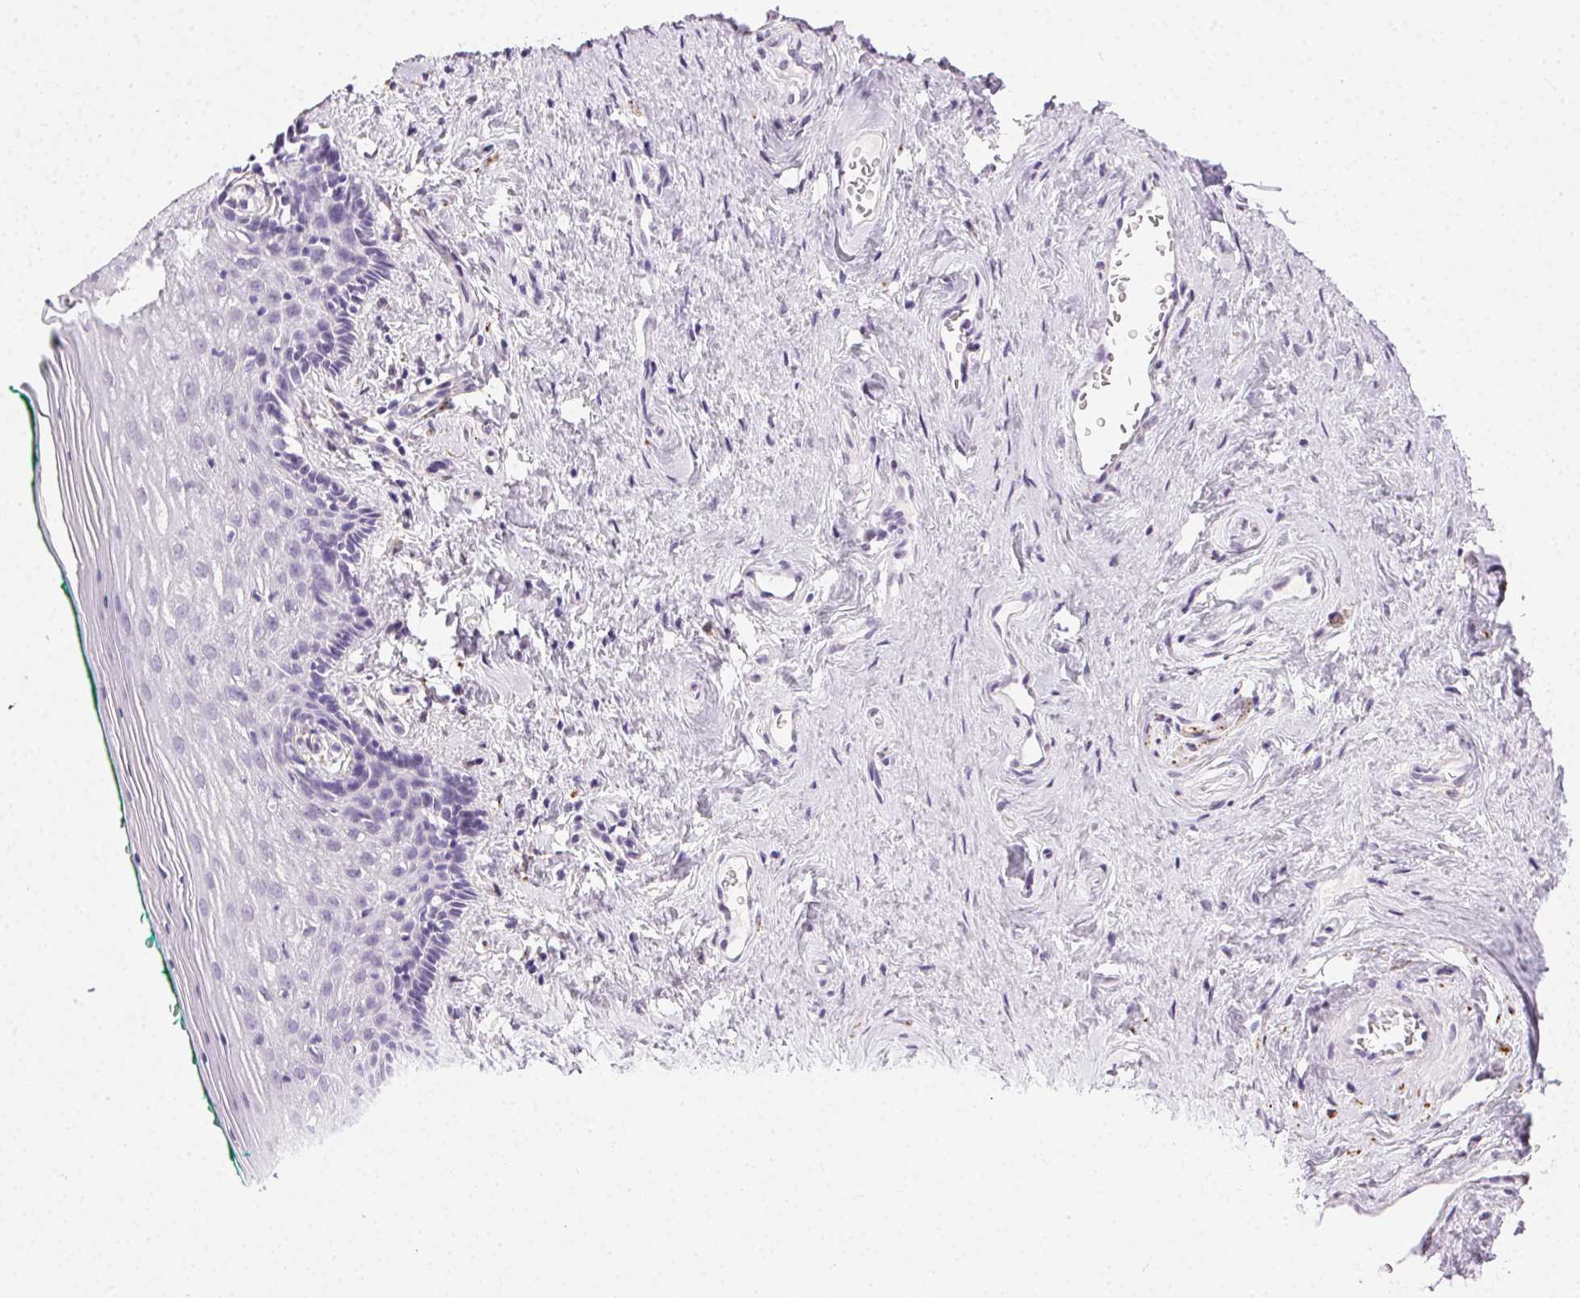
{"staining": {"intensity": "negative", "quantity": "none", "location": "none"}, "tissue": "vagina", "cell_type": "Squamous epithelial cells", "image_type": "normal", "snomed": [{"axis": "morphology", "description": "Normal tissue, NOS"}, {"axis": "topography", "description": "Vagina"}], "caption": "A high-resolution photomicrograph shows immunohistochemistry (IHC) staining of unremarkable vagina, which reveals no significant expression in squamous epithelial cells. The staining was performed using DAB (3,3'-diaminobenzidine) to visualize the protein expression in brown, while the nuclei were stained in blue with hematoxylin (Magnification: 20x).", "gene": "CADPS", "patient": {"sex": "female", "age": 45}}